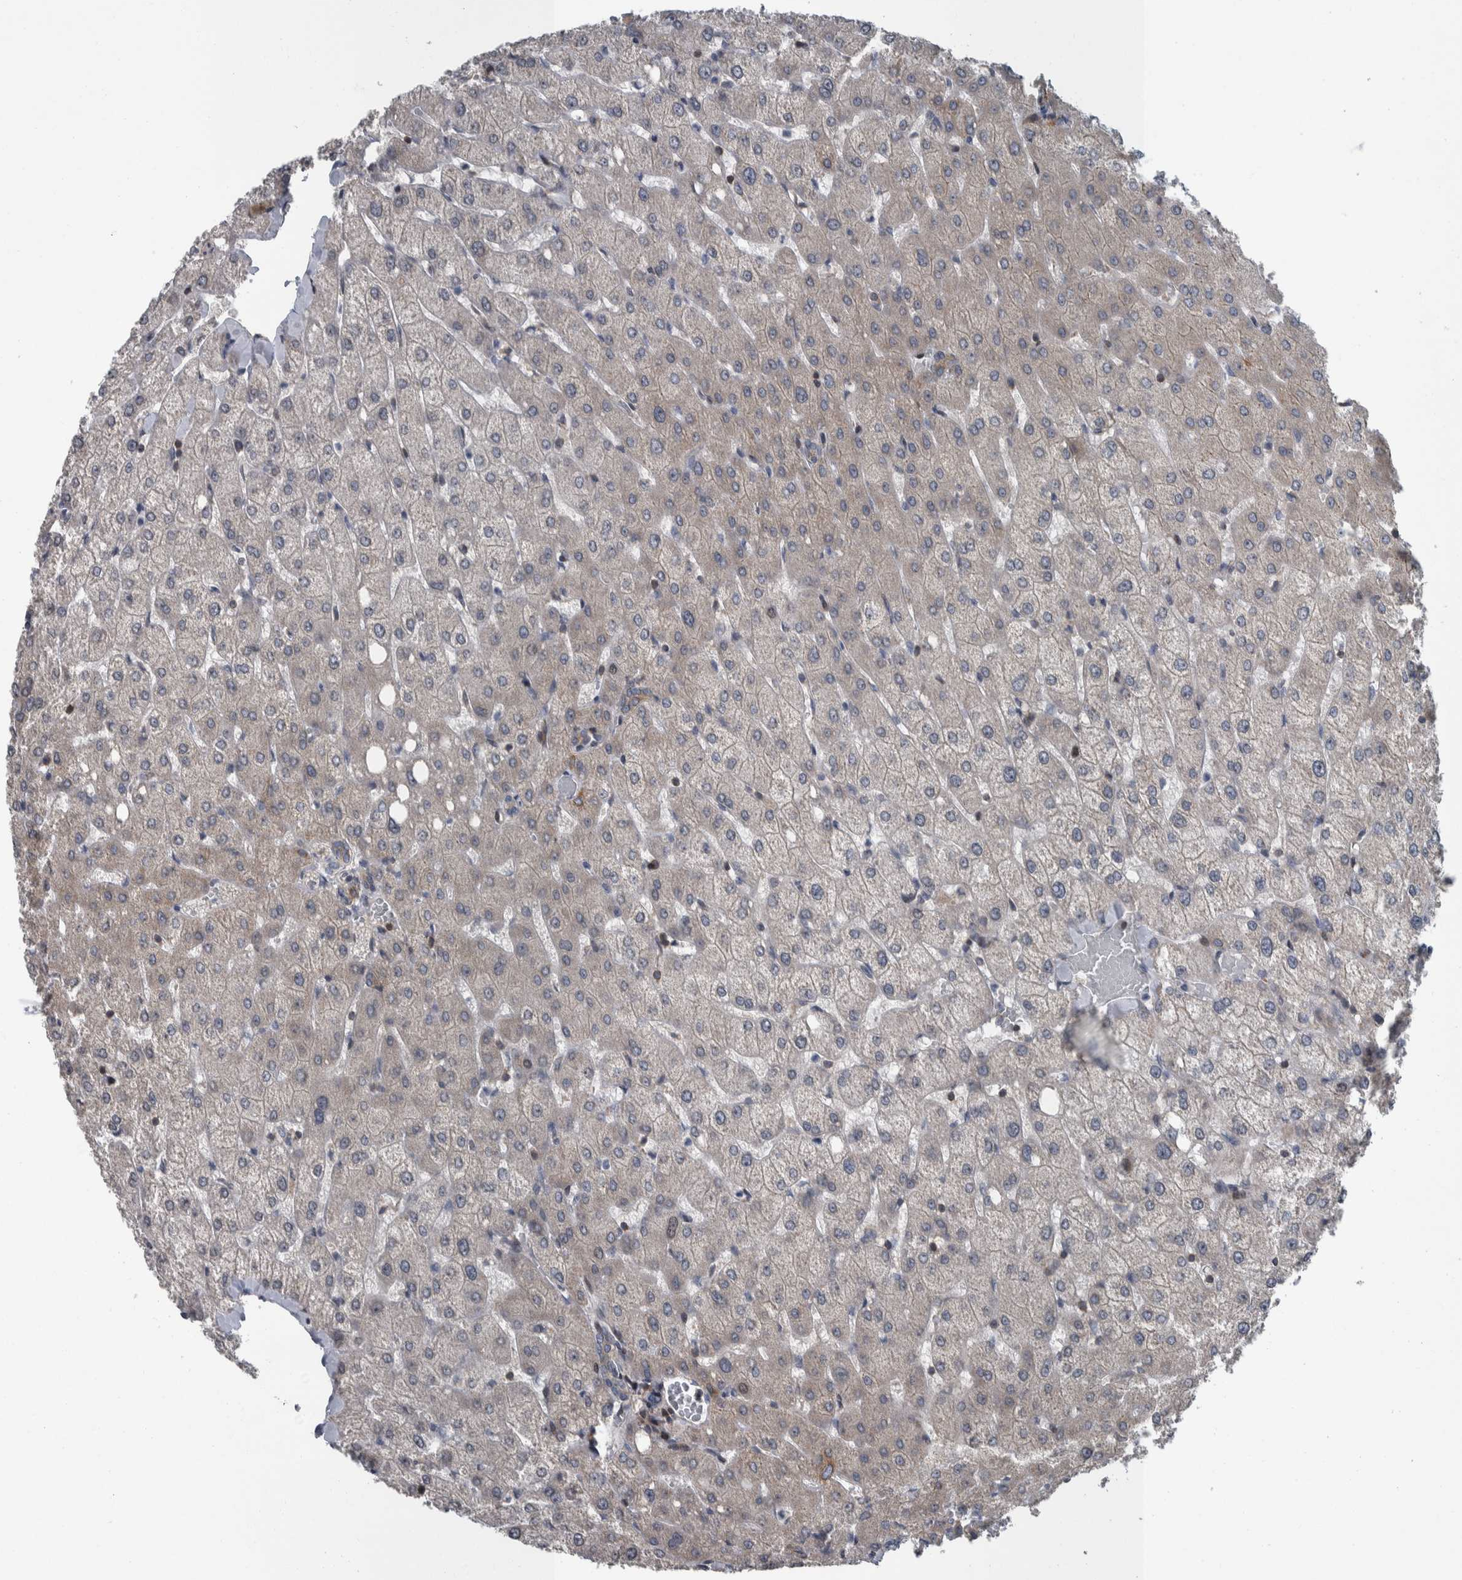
{"staining": {"intensity": "negative", "quantity": "none", "location": "none"}, "tissue": "liver", "cell_type": "Cholangiocytes", "image_type": "normal", "snomed": [{"axis": "morphology", "description": "Normal tissue, NOS"}, {"axis": "topography", "description": "Liver"}], "caption": "This is a micrograph of IHC staining of normal liver, which shows no staining in cholangiocytes. (DAB (3,3'-diaminobenzidine) IHC, high magnification).", "gene": "BAIAP2L1", "patient": {"sex": "female", "age": 54}}